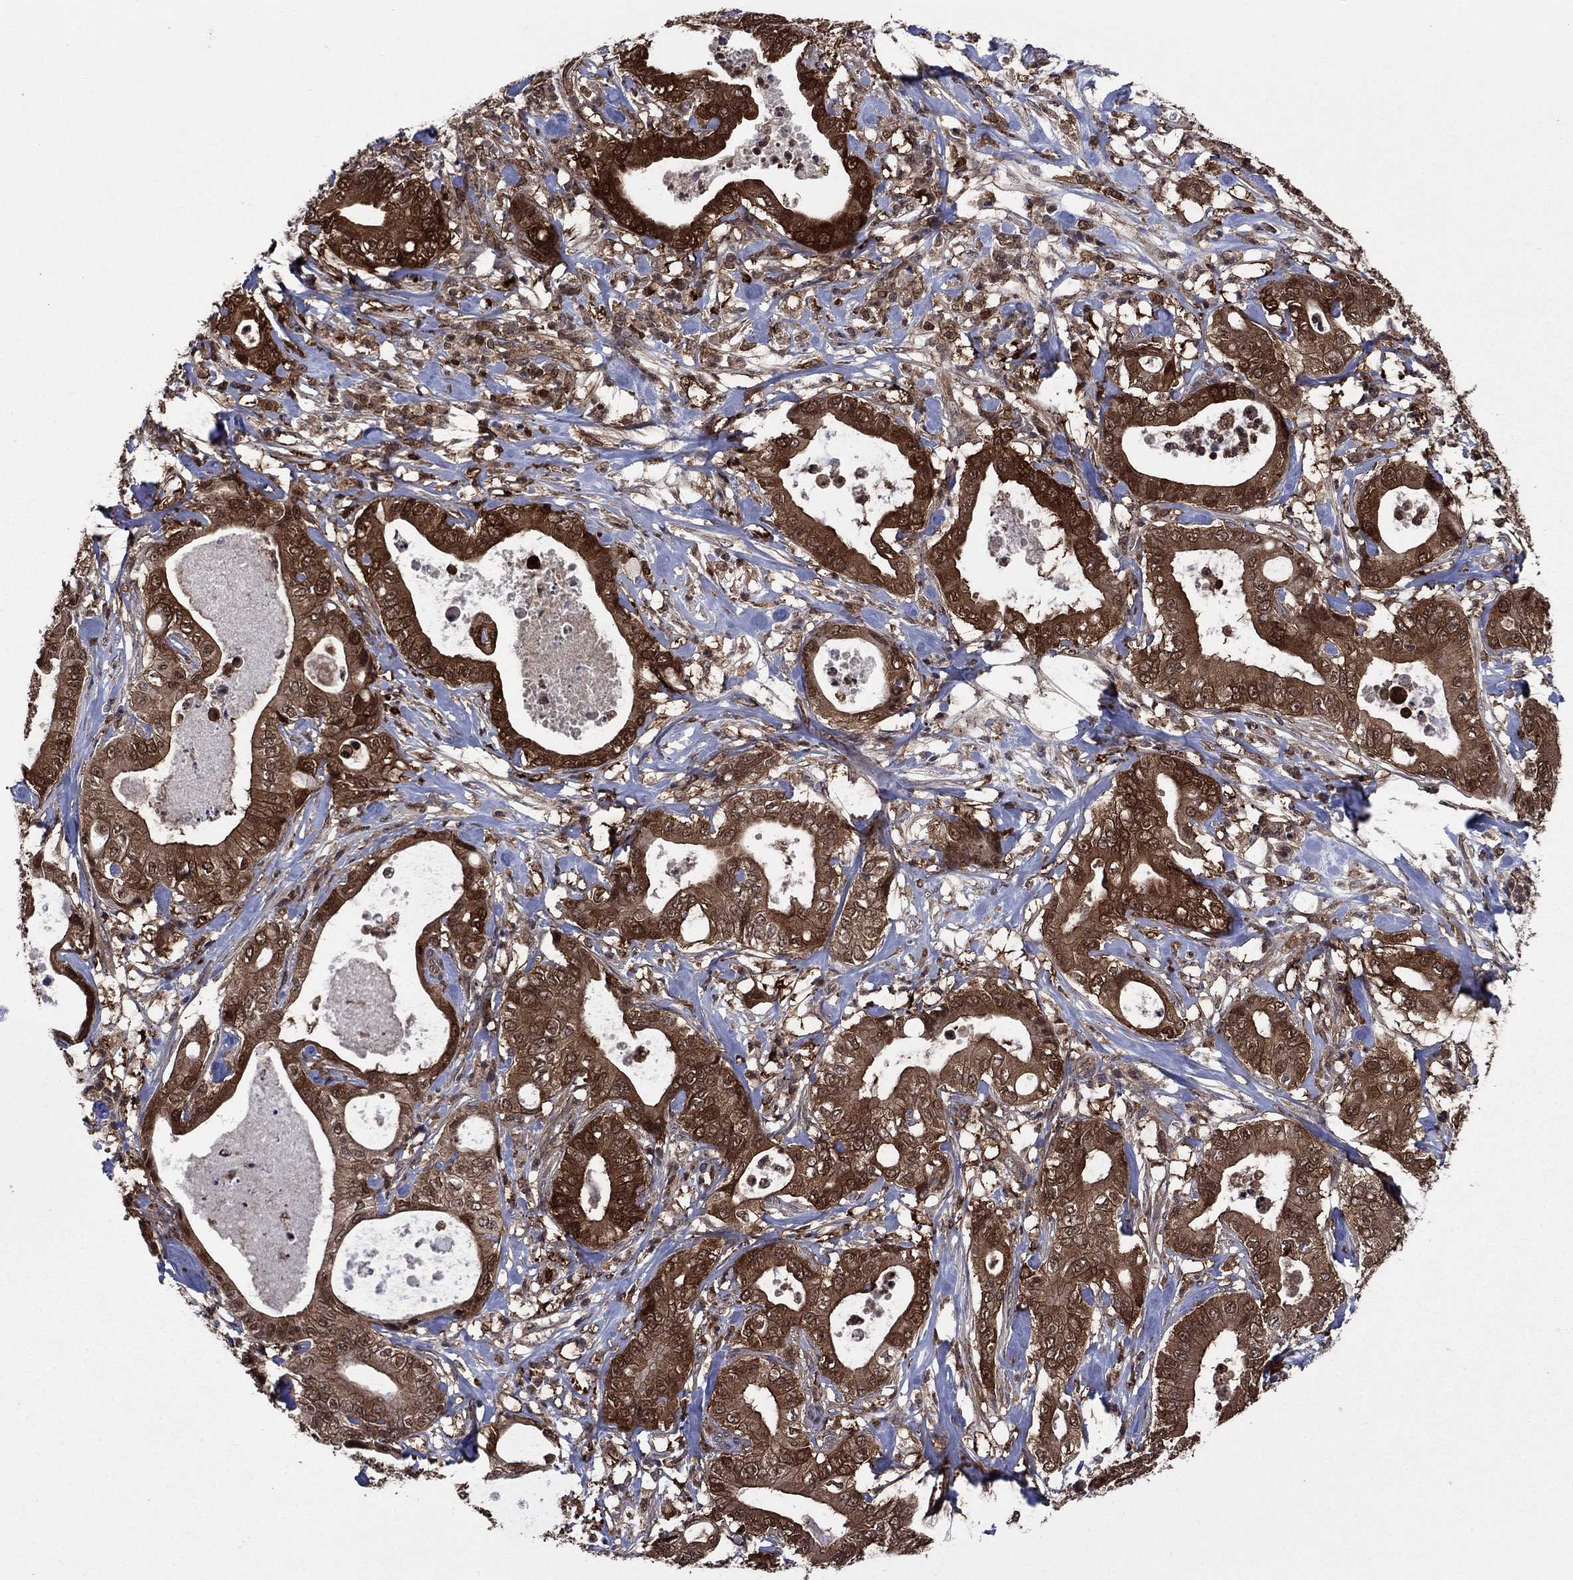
{"staining": {"intensity": "strong", "quantity": ">75%", "location": "cytoplasmic/membranous"}, "tissue": "pancreatic cancer", "cell_type": "Tumor cells", "image_type": "cancer", "snomed": [{"axis": "morphology", "description": "Adenocarcinoma, NOS"}, {"axis": "topography", "description": "Pancreas"}], "caption": "This is an image of immunohistochemistry staining of pancreatic cancer, which shows strong expression in the cytoplasmic/membranous of tumor cells.", "gene": "CACYBP", "patient": {"sex": "male", "age": 71}}